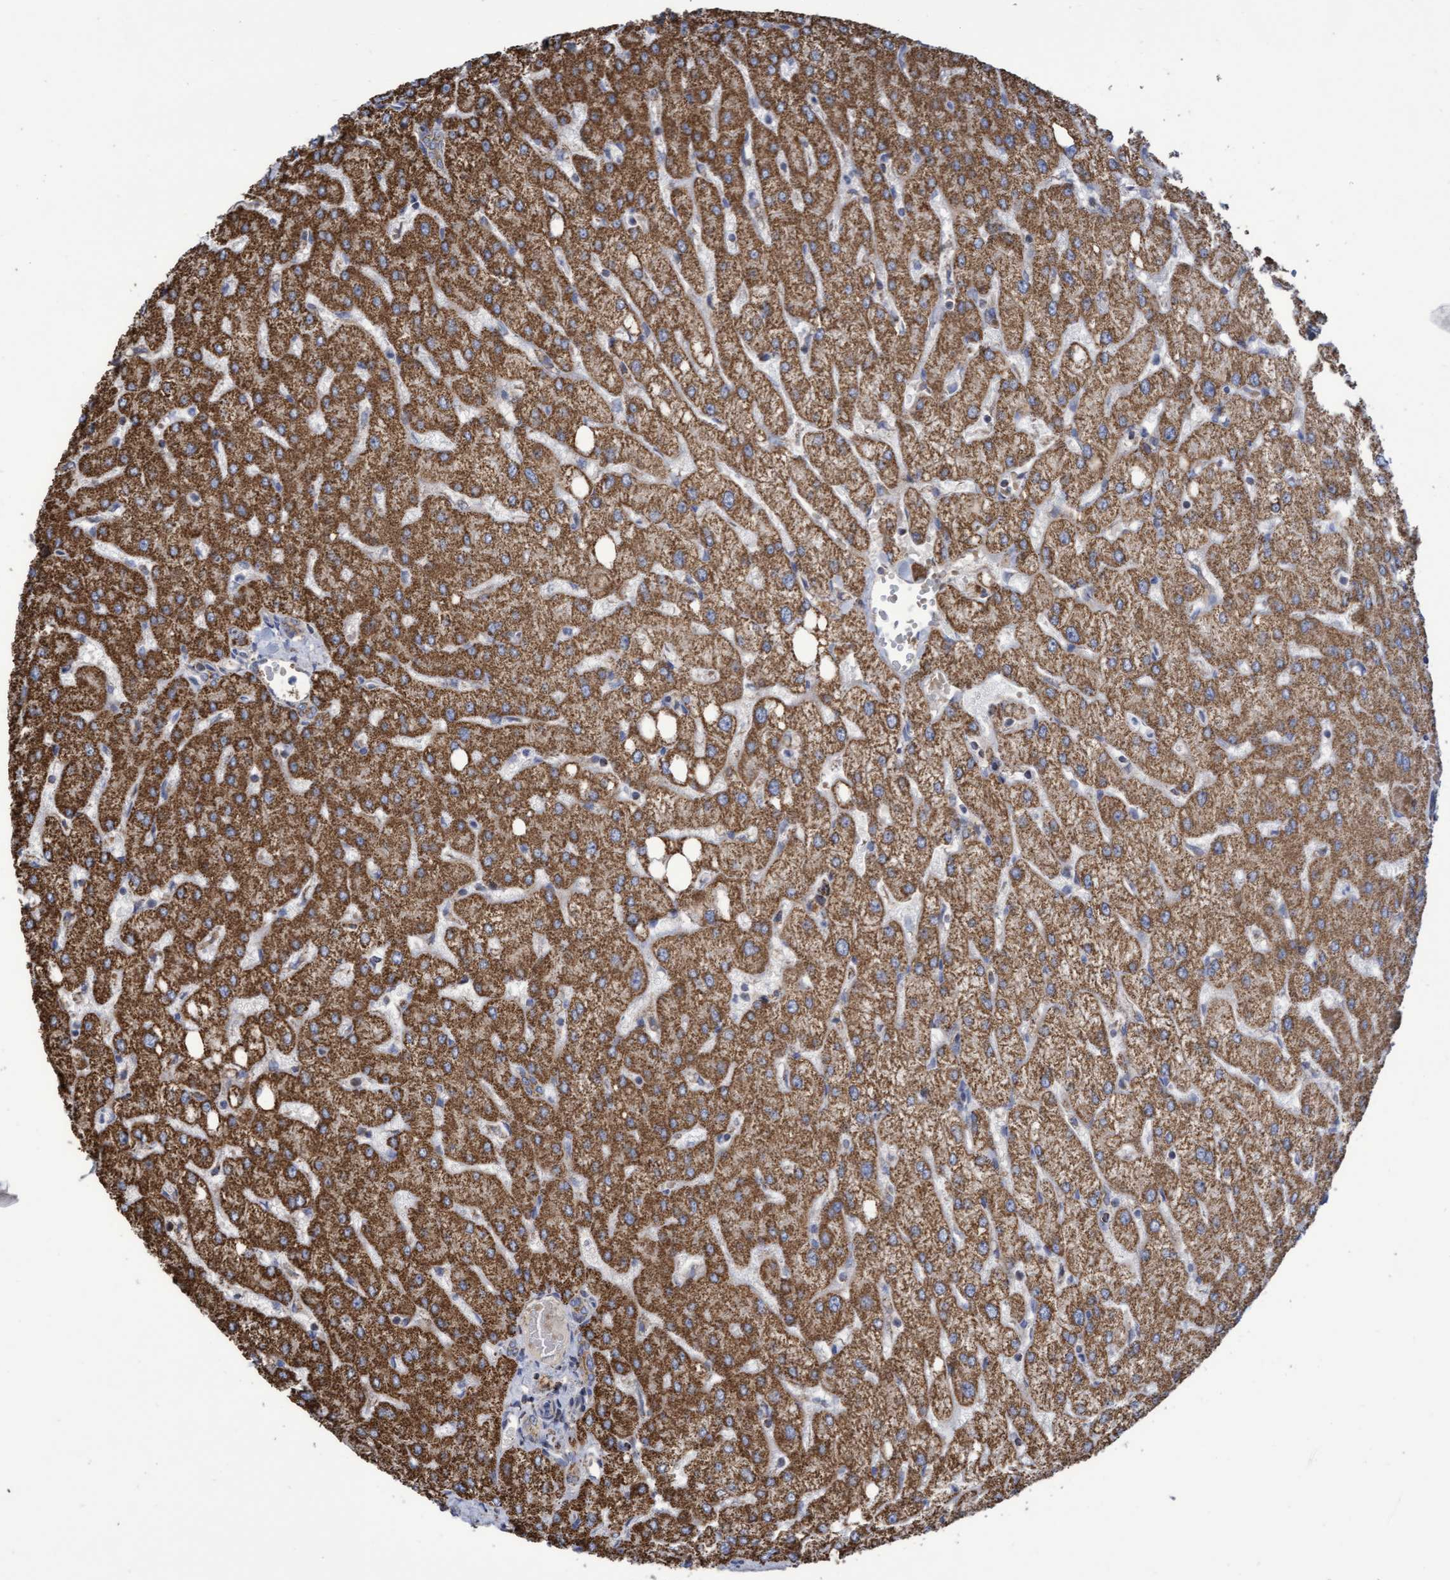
{"staining": {"intensity": "moderate", "quantity": "<25%", "location": "cytoplasmic/membranous"}, "tissue": "liver", "cell_type": "Cholangiocytes", "image_type": "normal", "snomed": [{"axis": "morphology", "description": "Normal tissue, NOS"}, {"axis": "topography", "description": "Liver"}], "caption": "Unremarkable liver was stained to show a protein in brown. There is low levels of moderate cytoplasmic/membranous positivity in about <25% of cholangiocytes. (DAB (3,3'-diaminobenzidine) IHC with brightfield microscopy, high magnification).", "gene": "COBL", "patient": {"sex": "female", "age": 54}}